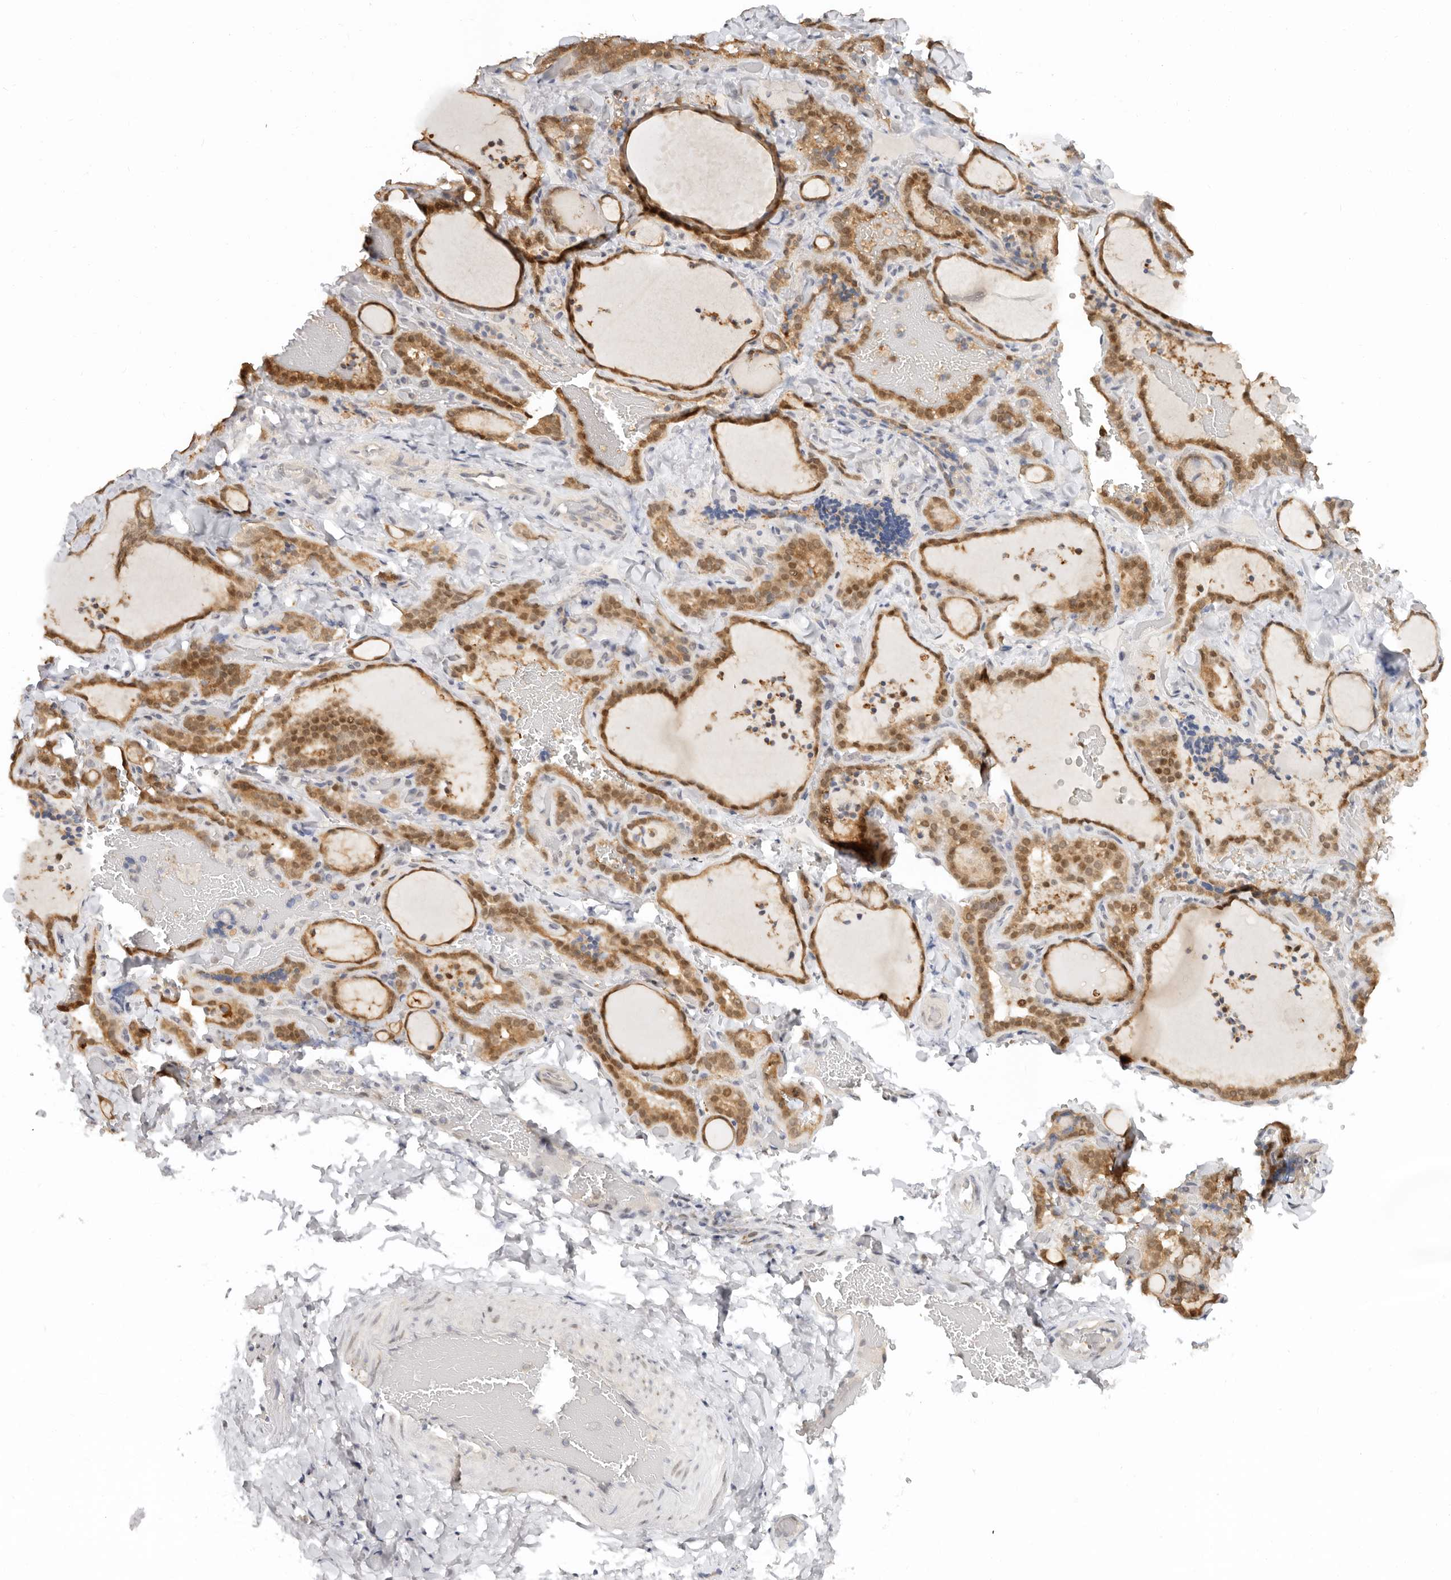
{"staining": {"intensity": "moderate", "quantity": ">75%", "location": "cytoplasmic/membranous,nuclear"}, "tissue": "thyroid gland", "cell_type": "Glandular cells", "image_type": "normal", "snomed": [{"axis": "morphology", "description": "Normal tissue, NOS"}, {"axis": "topography", "description": "Thyroid gland"}], "caption": "Thyroid gland stained for a protein exhibits moderate cytoplasmic/membranous,nuclear positivity in glandular cells.", "gene": "LARP7", "patient": {"sex": "female", "age": 22}}